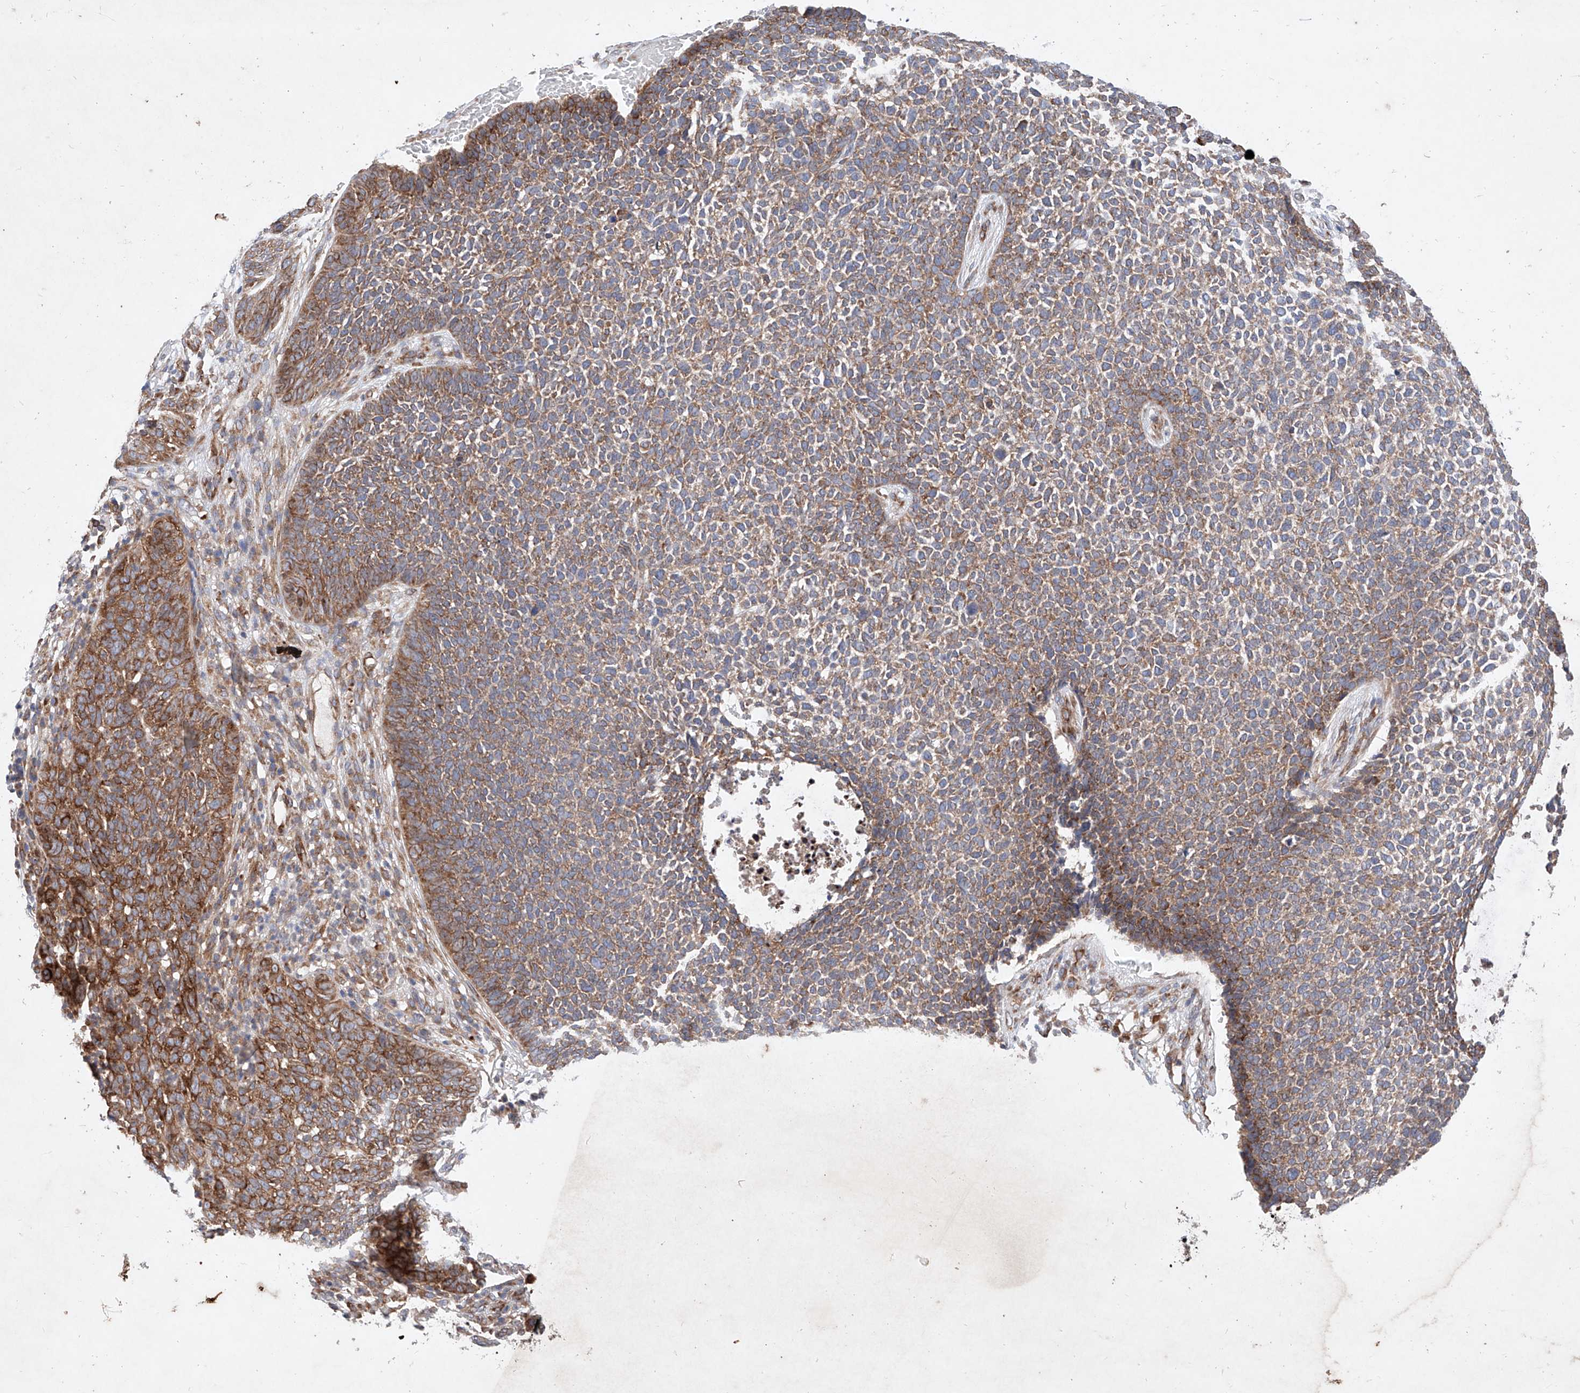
{"staining": {"intensity": "moderate", "quantity": ">75%", "location": "cytoplasmic/membranous"}, "tissue": "skin cancer", "cell_type": "Tumor cells", "image_type": "cancer", "snomed": [{"axis": "morphology", "description": "Basal cell carcinoma"}, {"axis": "topography", "description": "Skin"}], "caption": "IHC (DAB) staining of human skin cancer (basal cell carcinoma) exhibits moderate cytoplasmic/membranous protein positivity in approximately >75% of tumor cells.", "gene": "FASTK", "patient": {"sex": "female", "age": 84}}